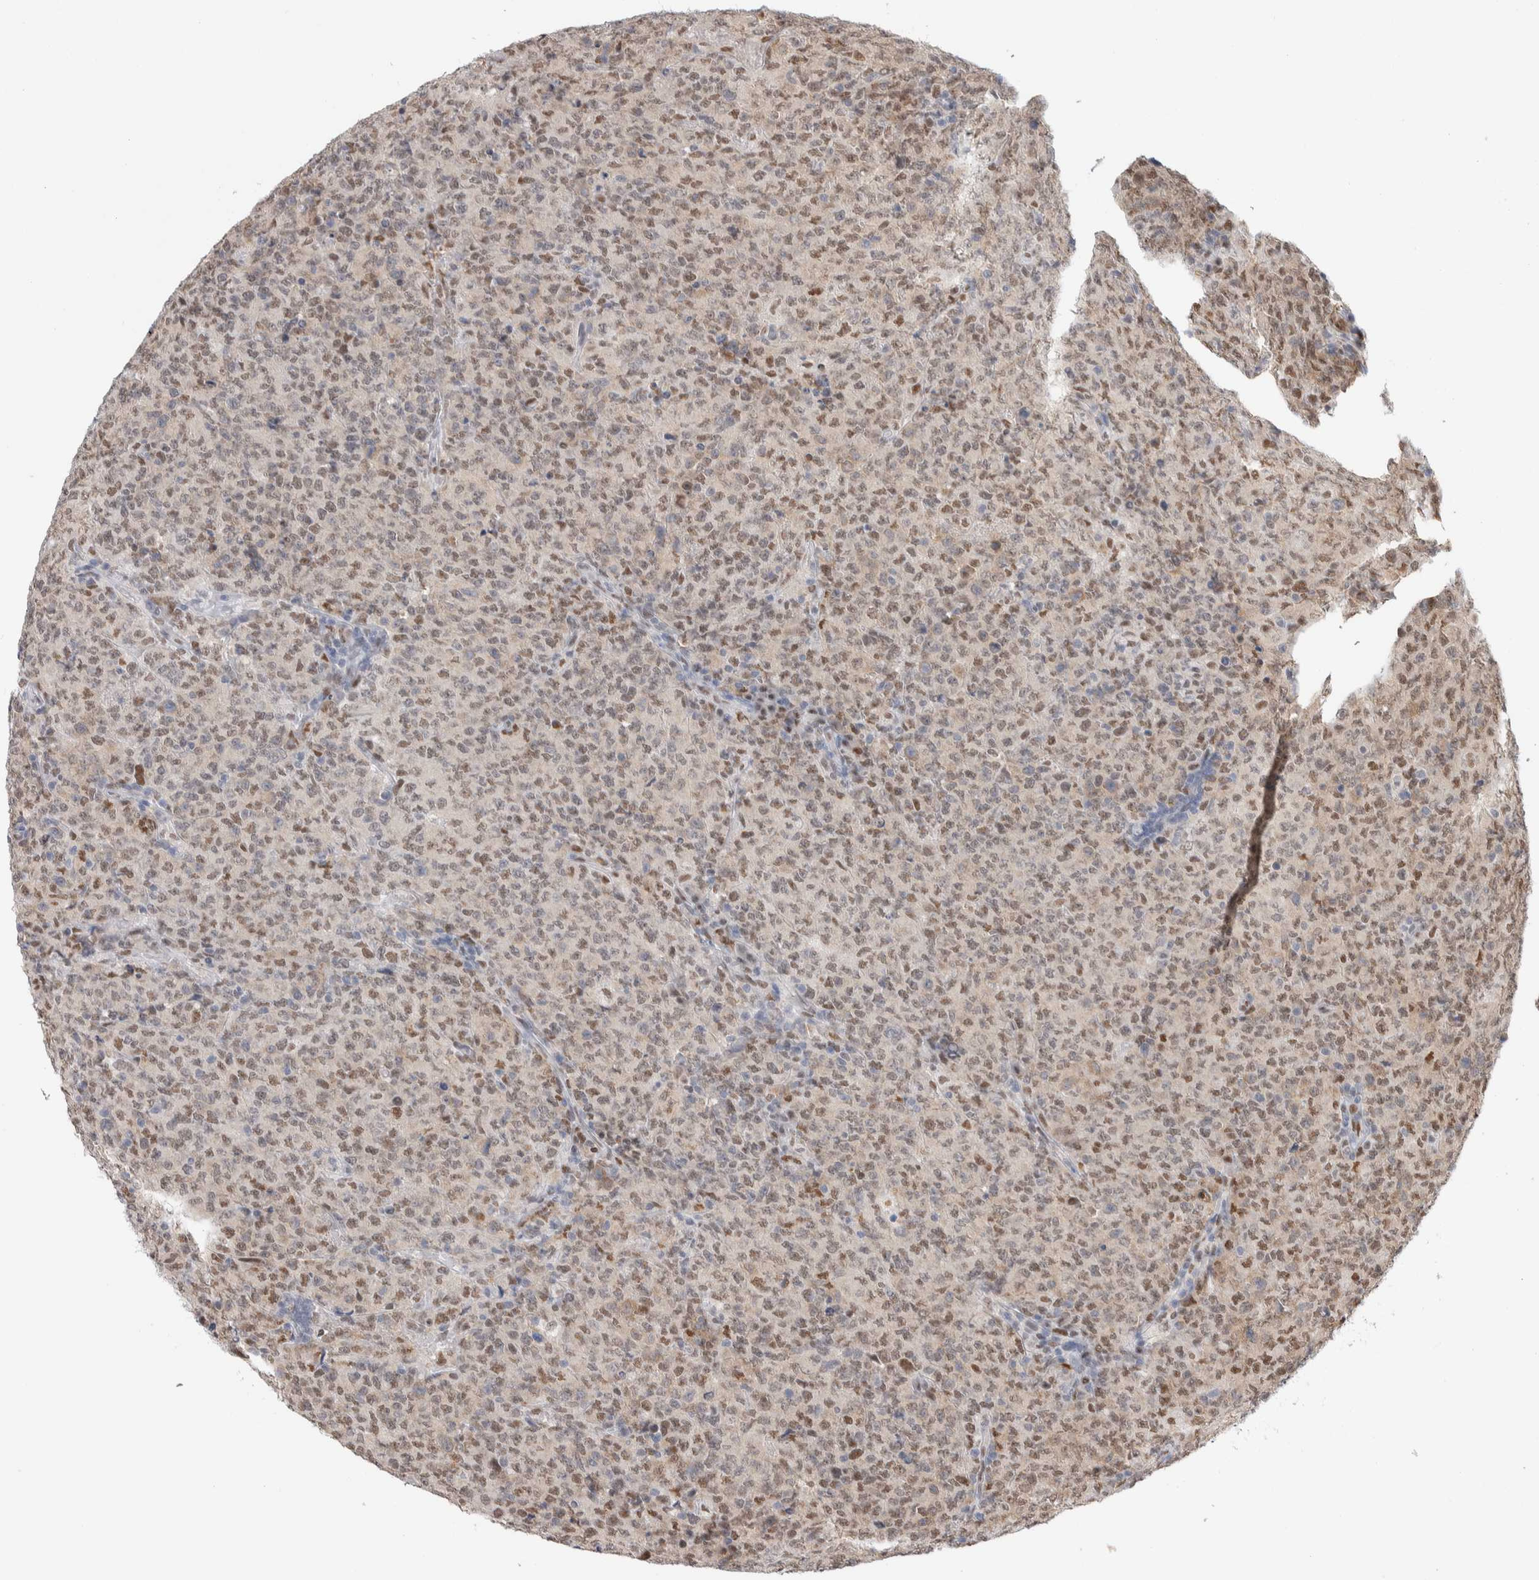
{"staining": {"intensity": "moderate", "quantity": ">75%", "location": "nuclear"}, "tissue": "lymphoma", "cell_type": "Tumor cells", "image_type": "cancer", "snomed": [{"axis": "morphology", "description": "Malignant lymphoma, non-Hodgkin's type, High grade"}, {"axis": "topography", "description": "Tonsil"}], "caption": "Immunohistochemical staining of high-grade malignant lymphoma, non-Hodgkin's type reveals medium levels of moderate nuclear staining in approximately >75% of tumor cells.", "gene": "PRMT1", "patient": {"sex": "female", "age": 36}}